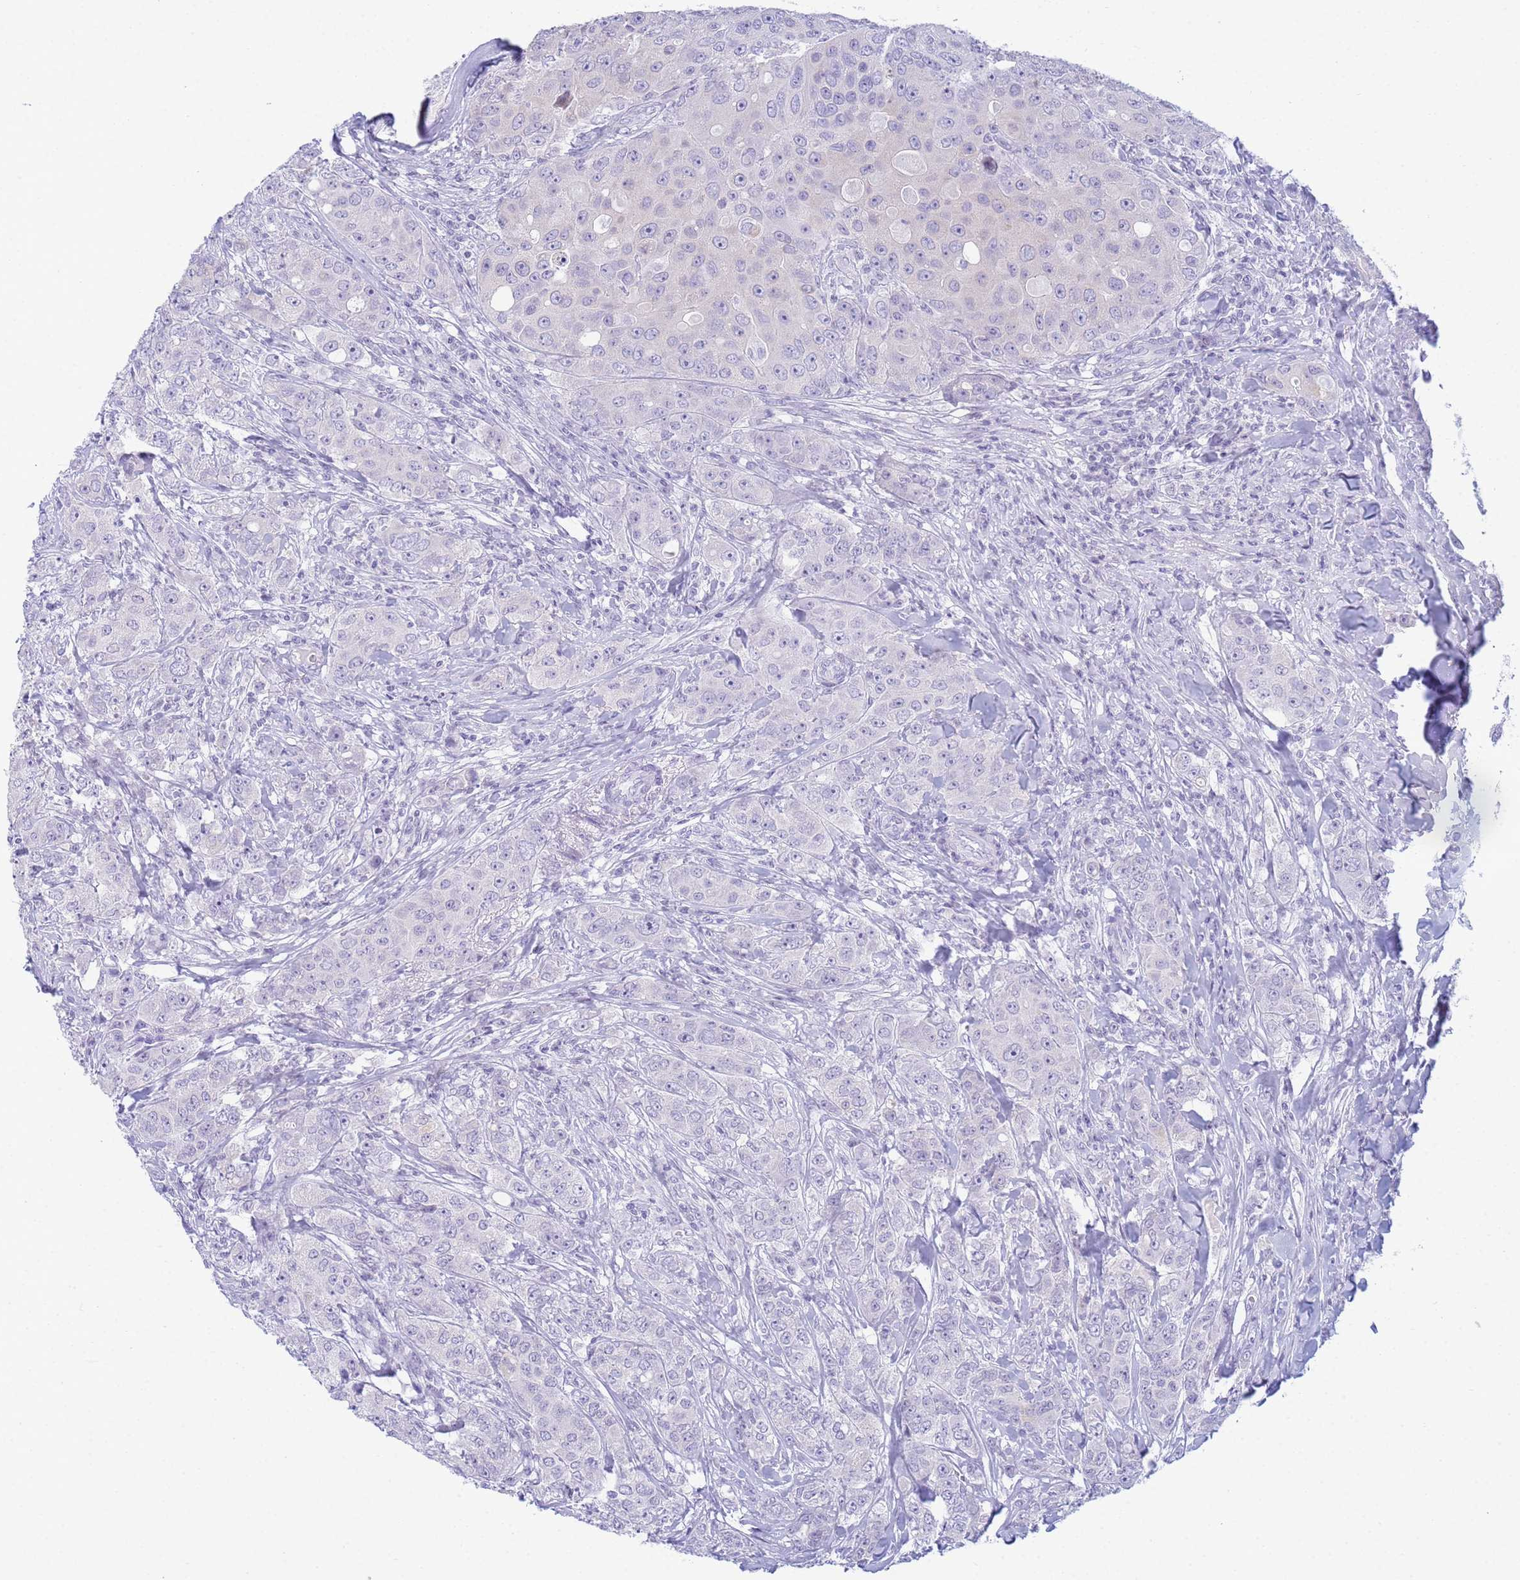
{"staining": {"intensity": "negative", "quantity": "none", "location": "none"}, "tissue": "breast cancer", "cell_type": "Tumor cells", "image_type": "cancer", "snomed": [{"axis": "morphology", "description": "Duct carcinoma"}, {"axis": "topography", "description": "Breast"}], "caption": "Immunohistochemistry of invasive ductal carcinoma (breast) reveals no staining in tumor cells. (Brightfield microscopy of DAB IHC at high magnification).", "gene": "SNX20", "patient": {"sex": "female", "age": 43}}